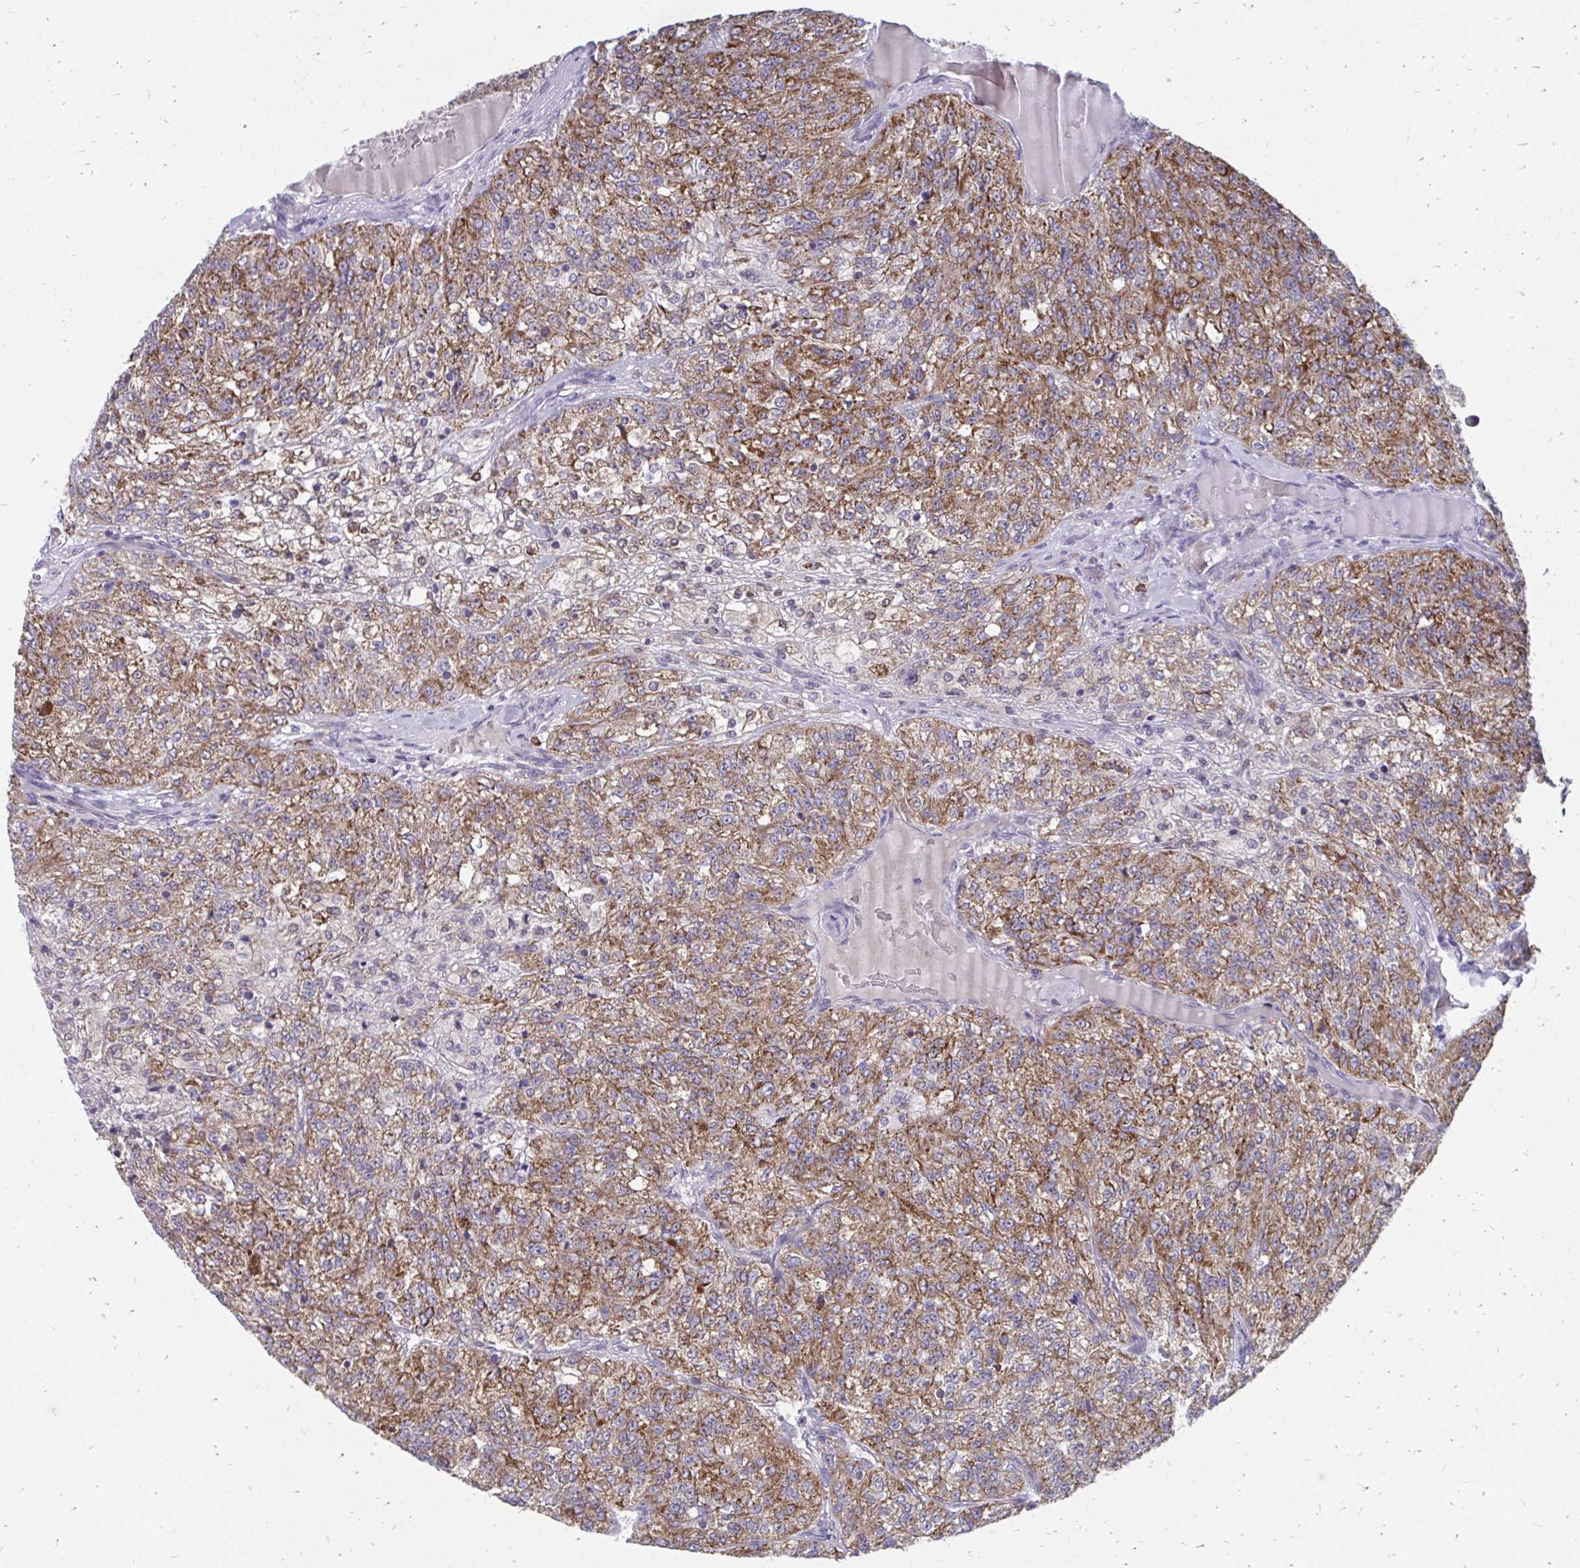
{"staining": {"intensity": "moderate", "quantity": ">75%", "location": "cytoplasmic/membranous"}, "tissue": "renal cancer", "cell_type": "Tumor cells", "image_type": "cancer", "snomed": [{"axis": "morphology", "description": "Adenocarcinoma, NOS"}, {"axis": "topography", "description": "Kidney"}], "caption": "Protein analysis of renal cancer tissue demonstrates moderate cytoplasmic/membranous expression in about >75% of tumor cells. (DAB (3,3'-diaminobenzidine) IHC, brown staining for protein, blue staining for nuclei).", "gene": "PABIR3", "patient": {"sex": "female", "age": 63}}